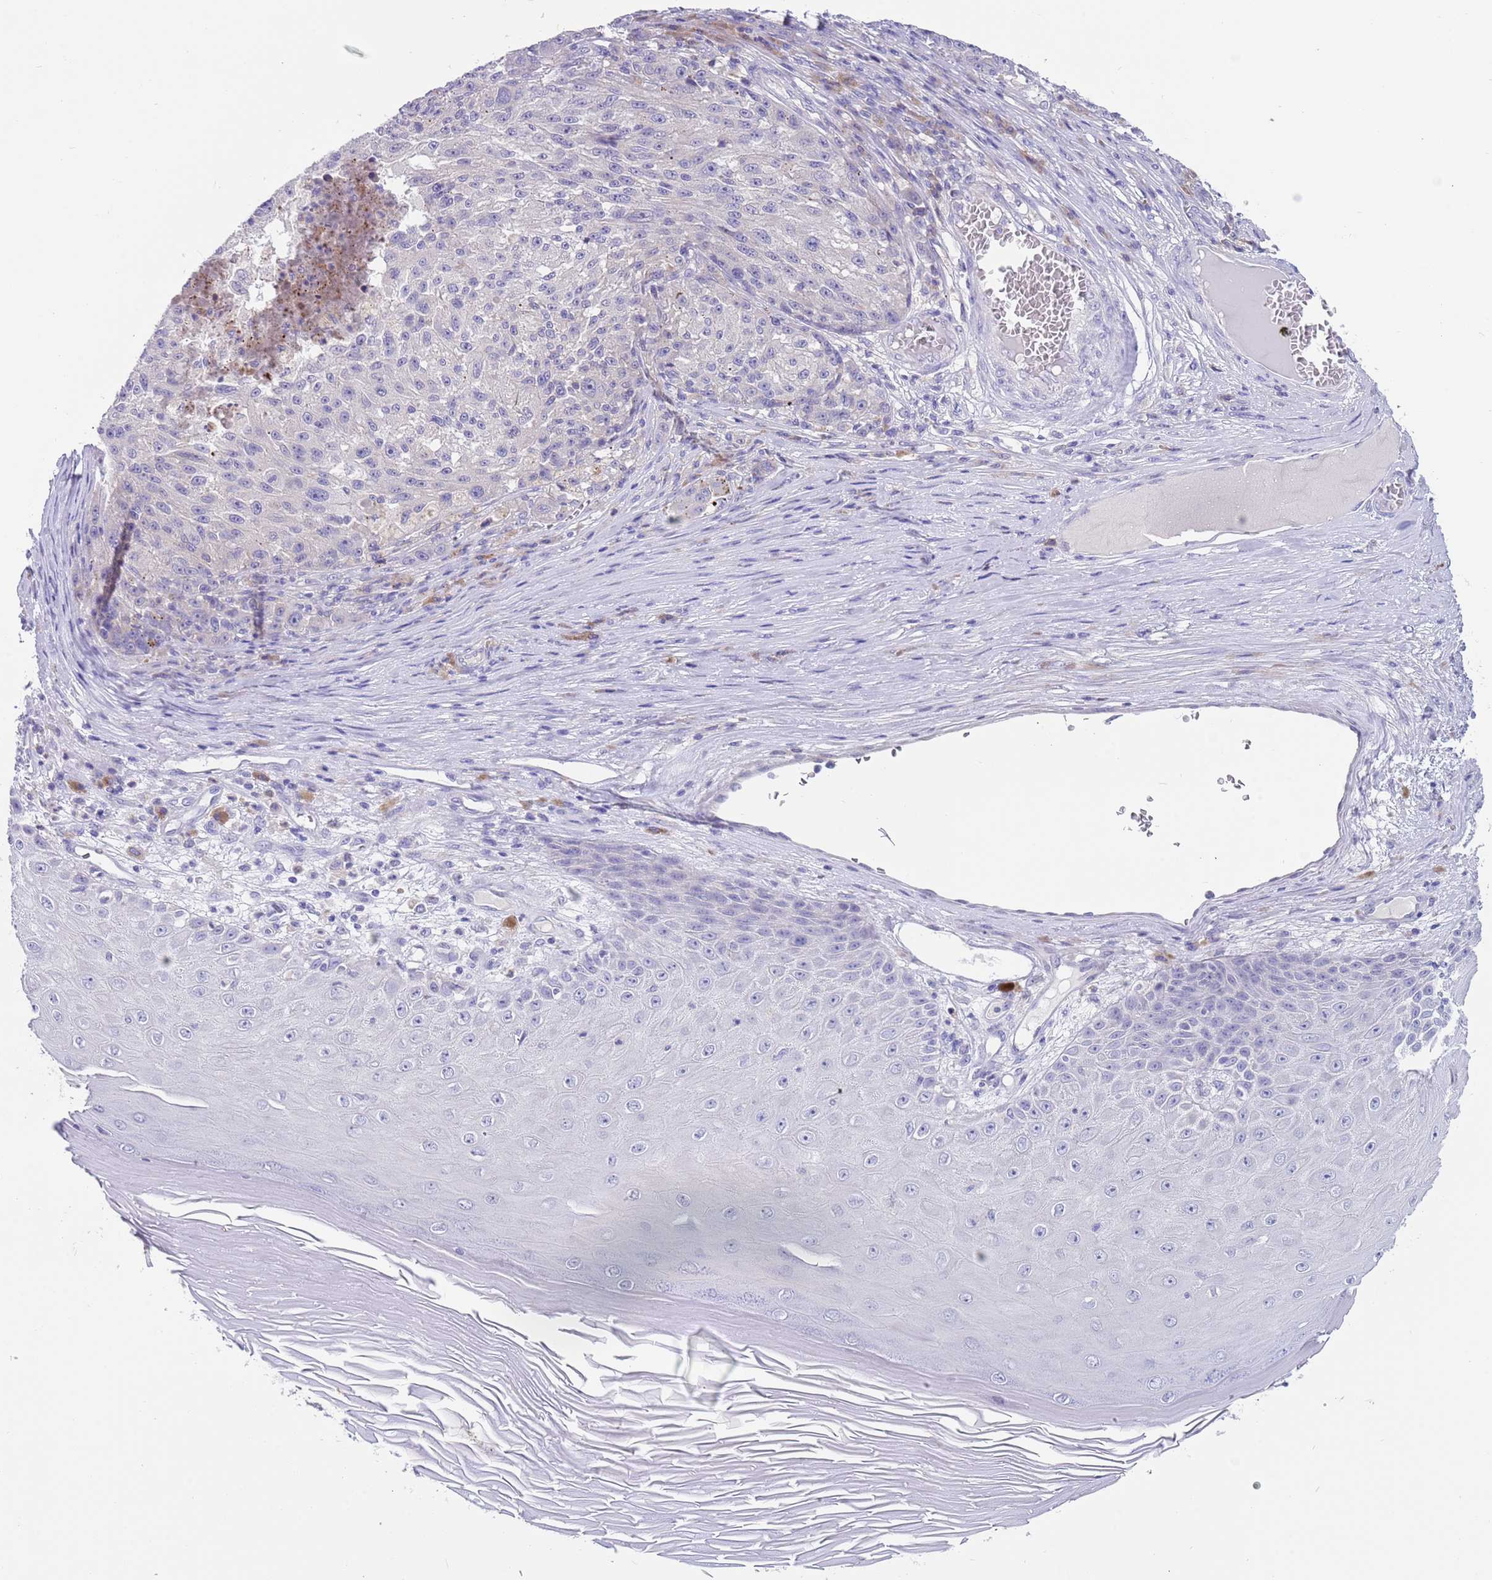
{"staining": {"intensity": "negative", "quantity": "none", "location": "none"}, "tissue": "melanoma", "cell_type": "Tumor cells", "image_type": "cancer", "snomed": [{"axis": "morphology", "description": "Malignant melanoma, NOS"}, {"axis": "topography", "description": "Skin"}], "caption": "An image of human melanoma is negative for staining in tumor cells.", "gene": "TYW1", "patient": {"sex": "male", "age": 53}}